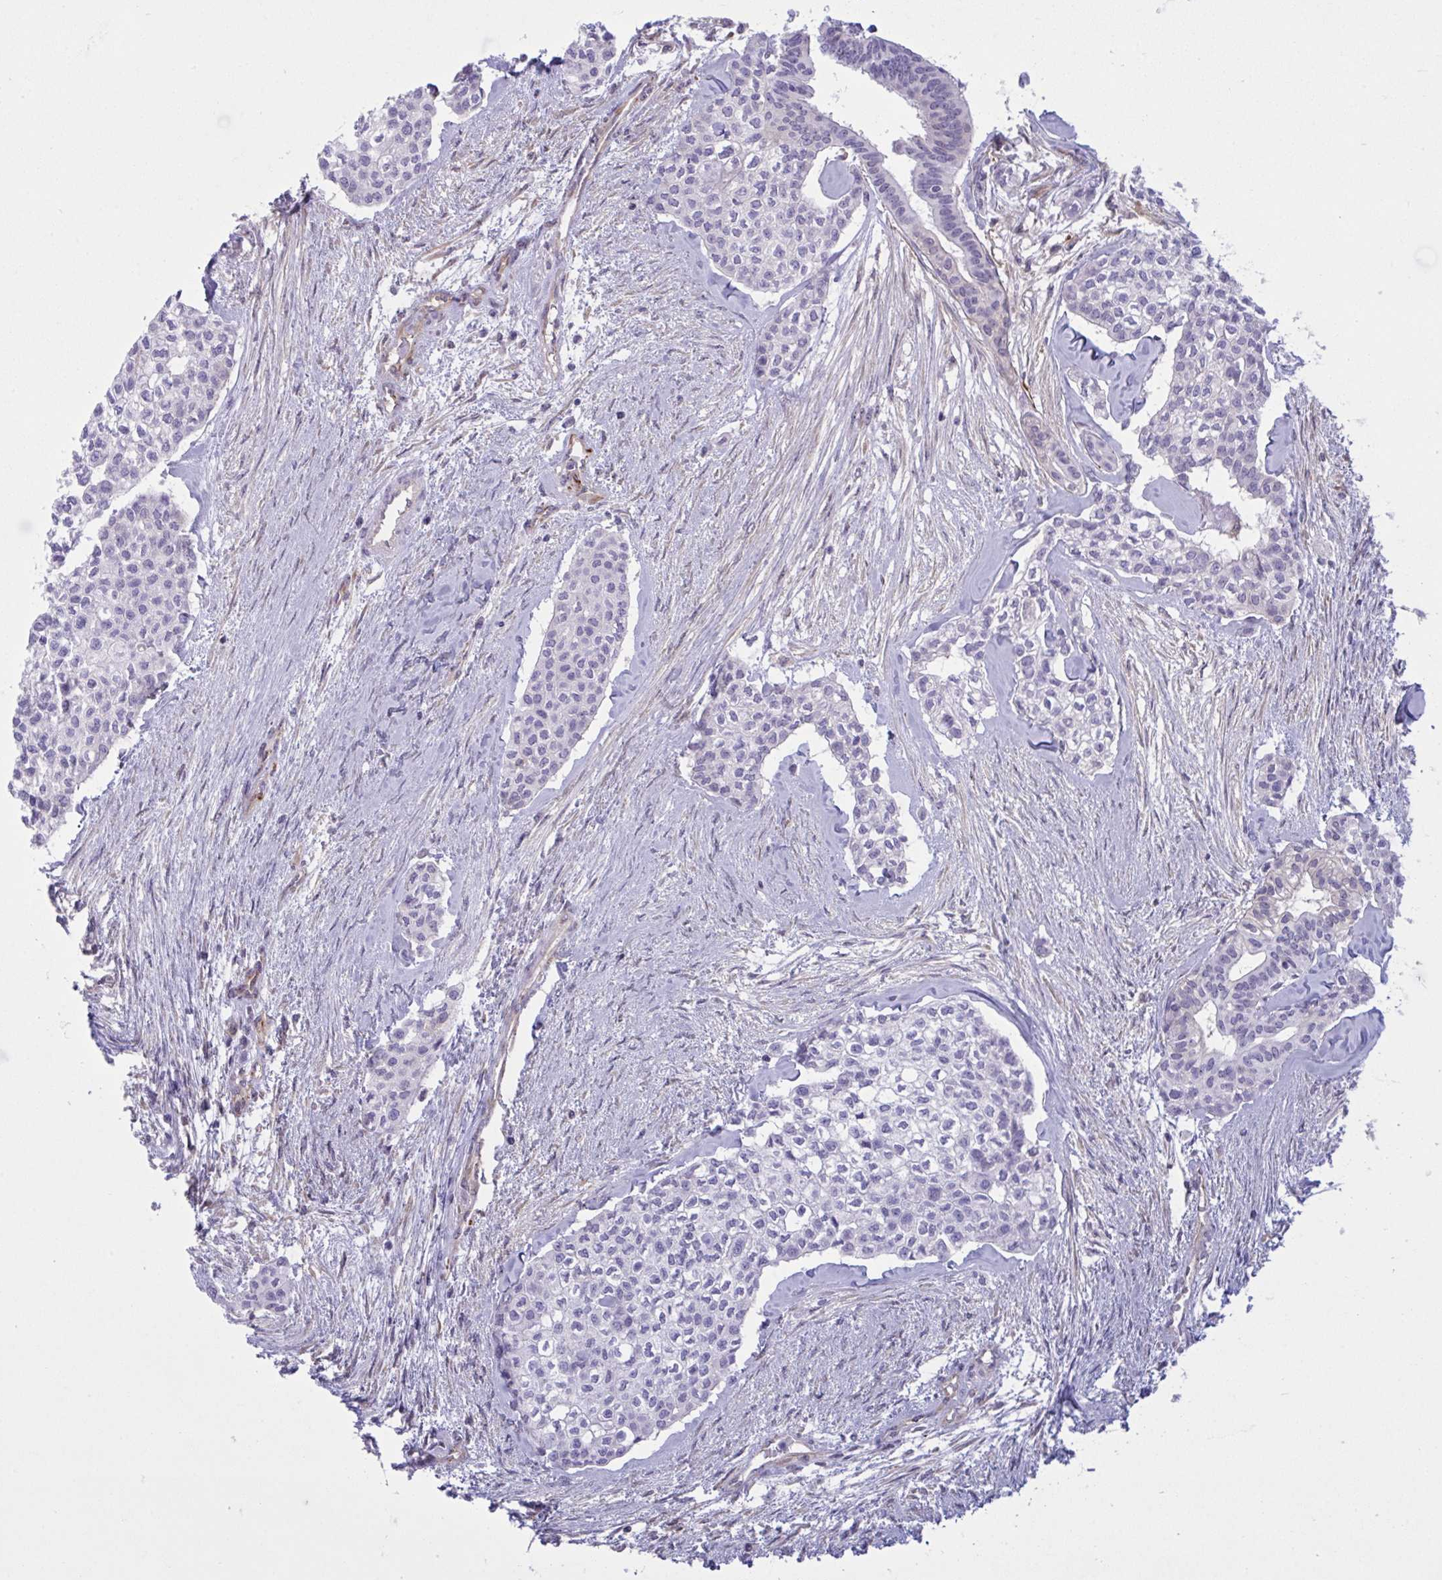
{"staining": {"intensity": "negative", "quantity": "none", "location": "none"}, "tissue": "head and neck cancer", "cell_type": "Tumor cells", "image_type": "cancer", "snomed": [{"axis": "morphology", "description": "Adenocarcinoma, NOS"}, {"axis": "topography", "description": "Head-Neck"}], "caption": "The photomicrograph shows no staining of tumor cells in head and neck cancer. (DAB (3,3'-diaminobenzidine) immunohistochemistry (IHC), high magnification).", "gene": "PRRT4", "patient": {"sex": "male", "age": 81}}